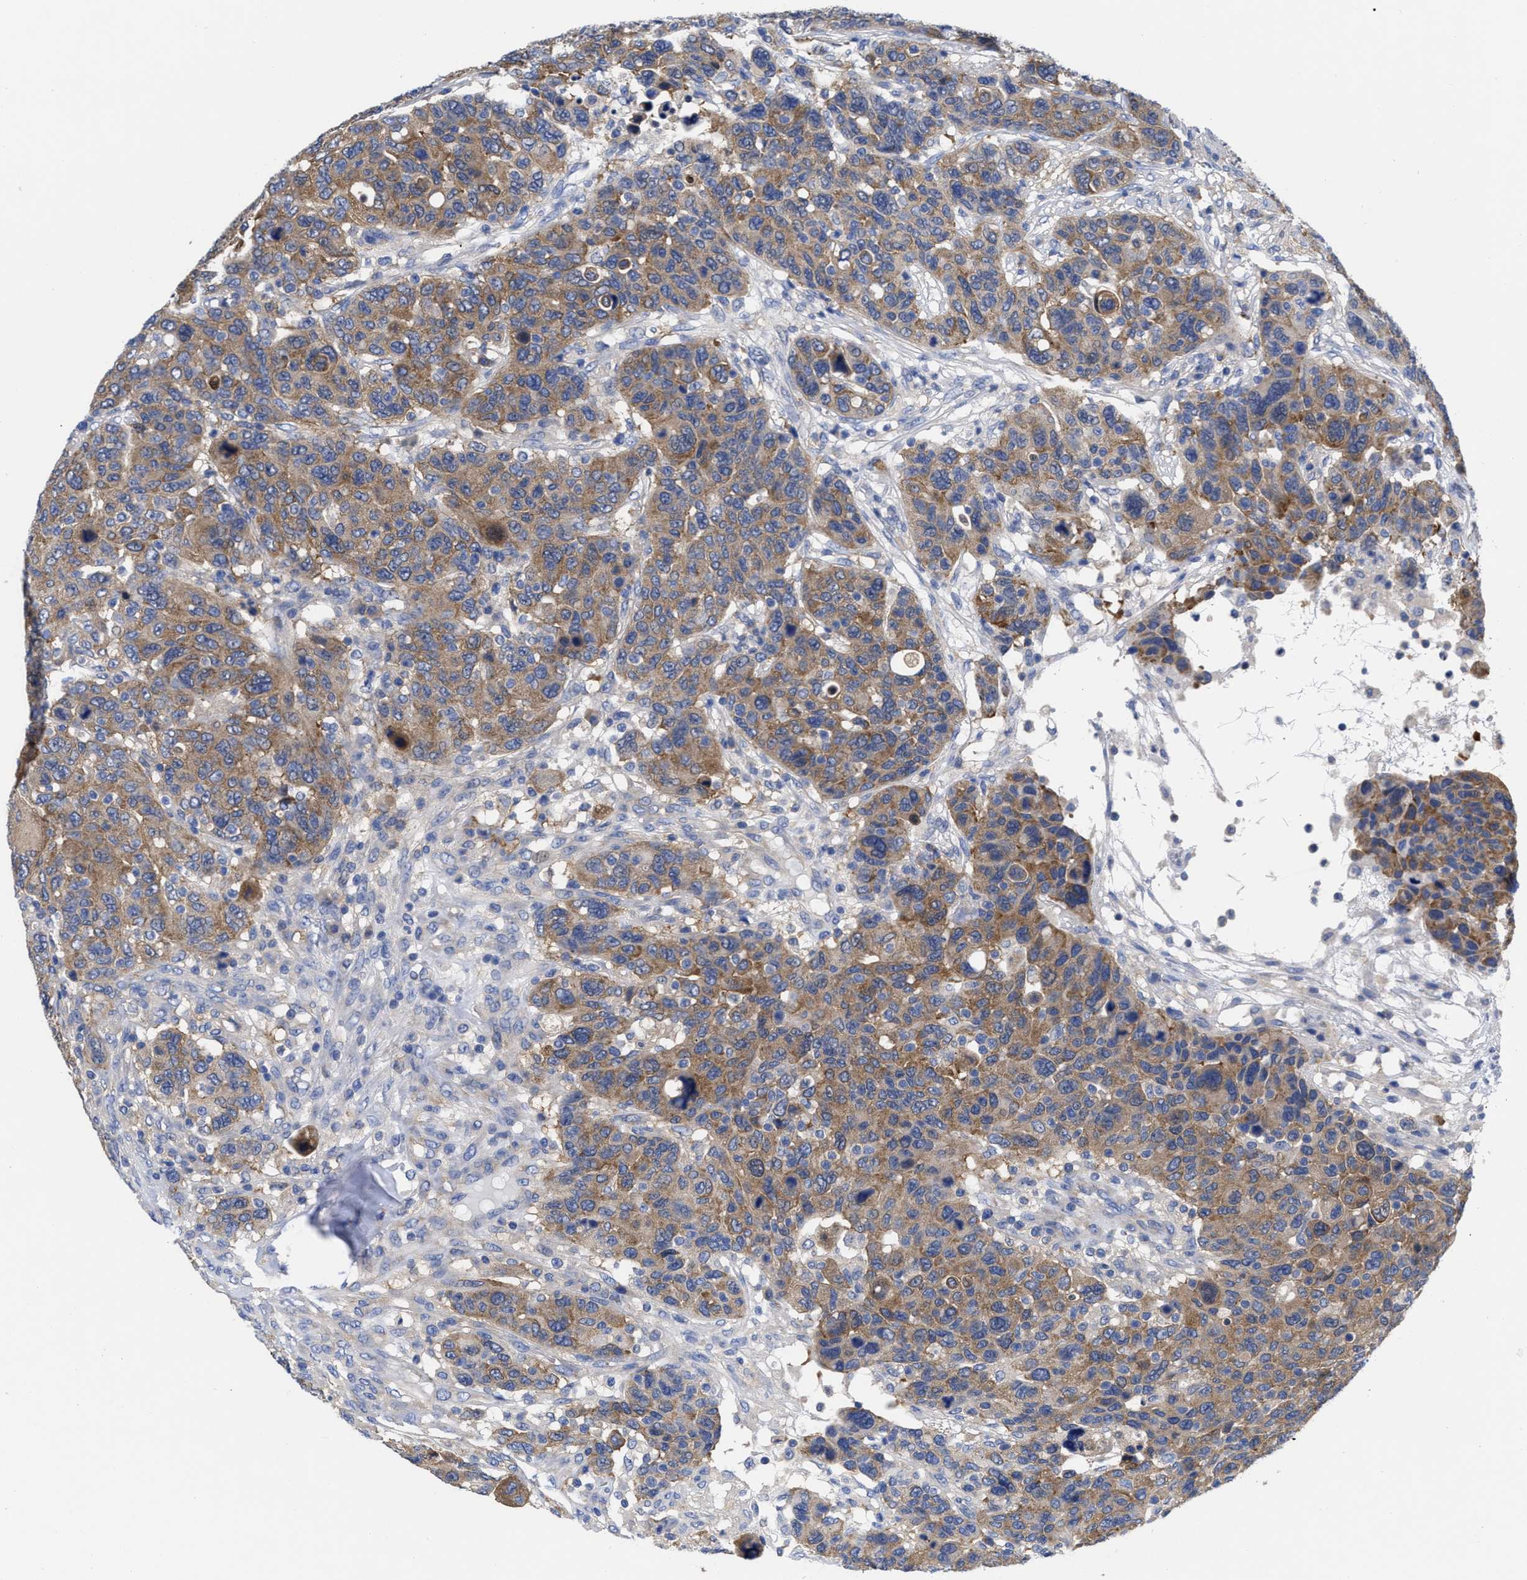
{"staining": {"intensity": "moderate", "quantity": ">75%", "location": "cytoplasmic/membranous"}, "tissue": "breast cancer", "cell_type": "Tumor cells", "image_type": "cancer", "snomed": [{"axis": "morphology", "description": "Duct carcinoma"}, {"axis": "topography", "description": "Breast"}], "caption": "This is a histology image of IHC staining of breast cancer, which shows moderate positivity in the cytoplasmic/membranous of tumor cells.", "gene": "RBKS", "patient": {"sex": "female", "age": 37}}